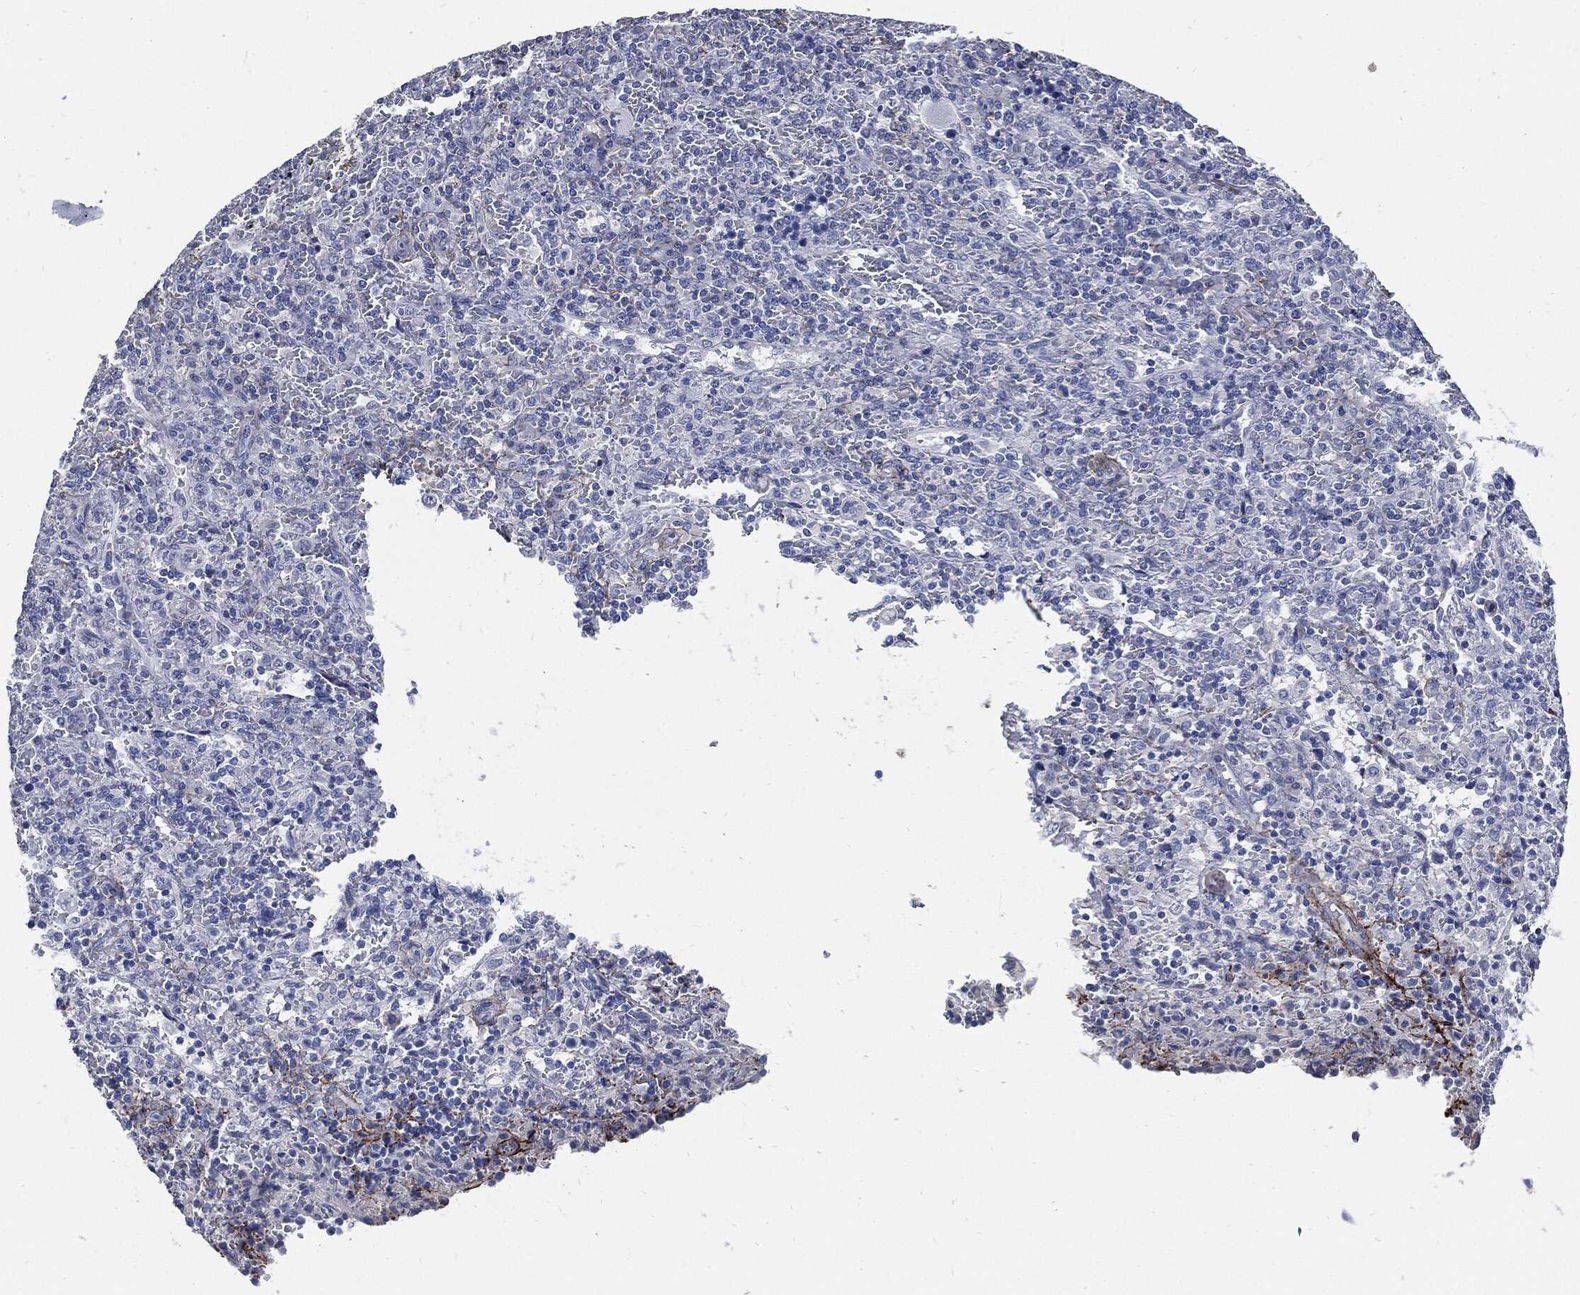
{"staining": {"intensity": "negative", "quantity": "none", "location": "none"}, "tissue": "lymphoma", "cell_type": "Tumor cells", "image_type": "cancer", "snomed": [{"axis": "morphology", "description": "Malignant lymphoma, non-Hodgkin's type, Low grade"}, {"axis": "topography", "description": "Spleen"}], "caption": "Tumor cells are negative for brown protein staining in lymphoma.", "gene": "FBN1", "patient": {"sex": "male", "age": 62}}